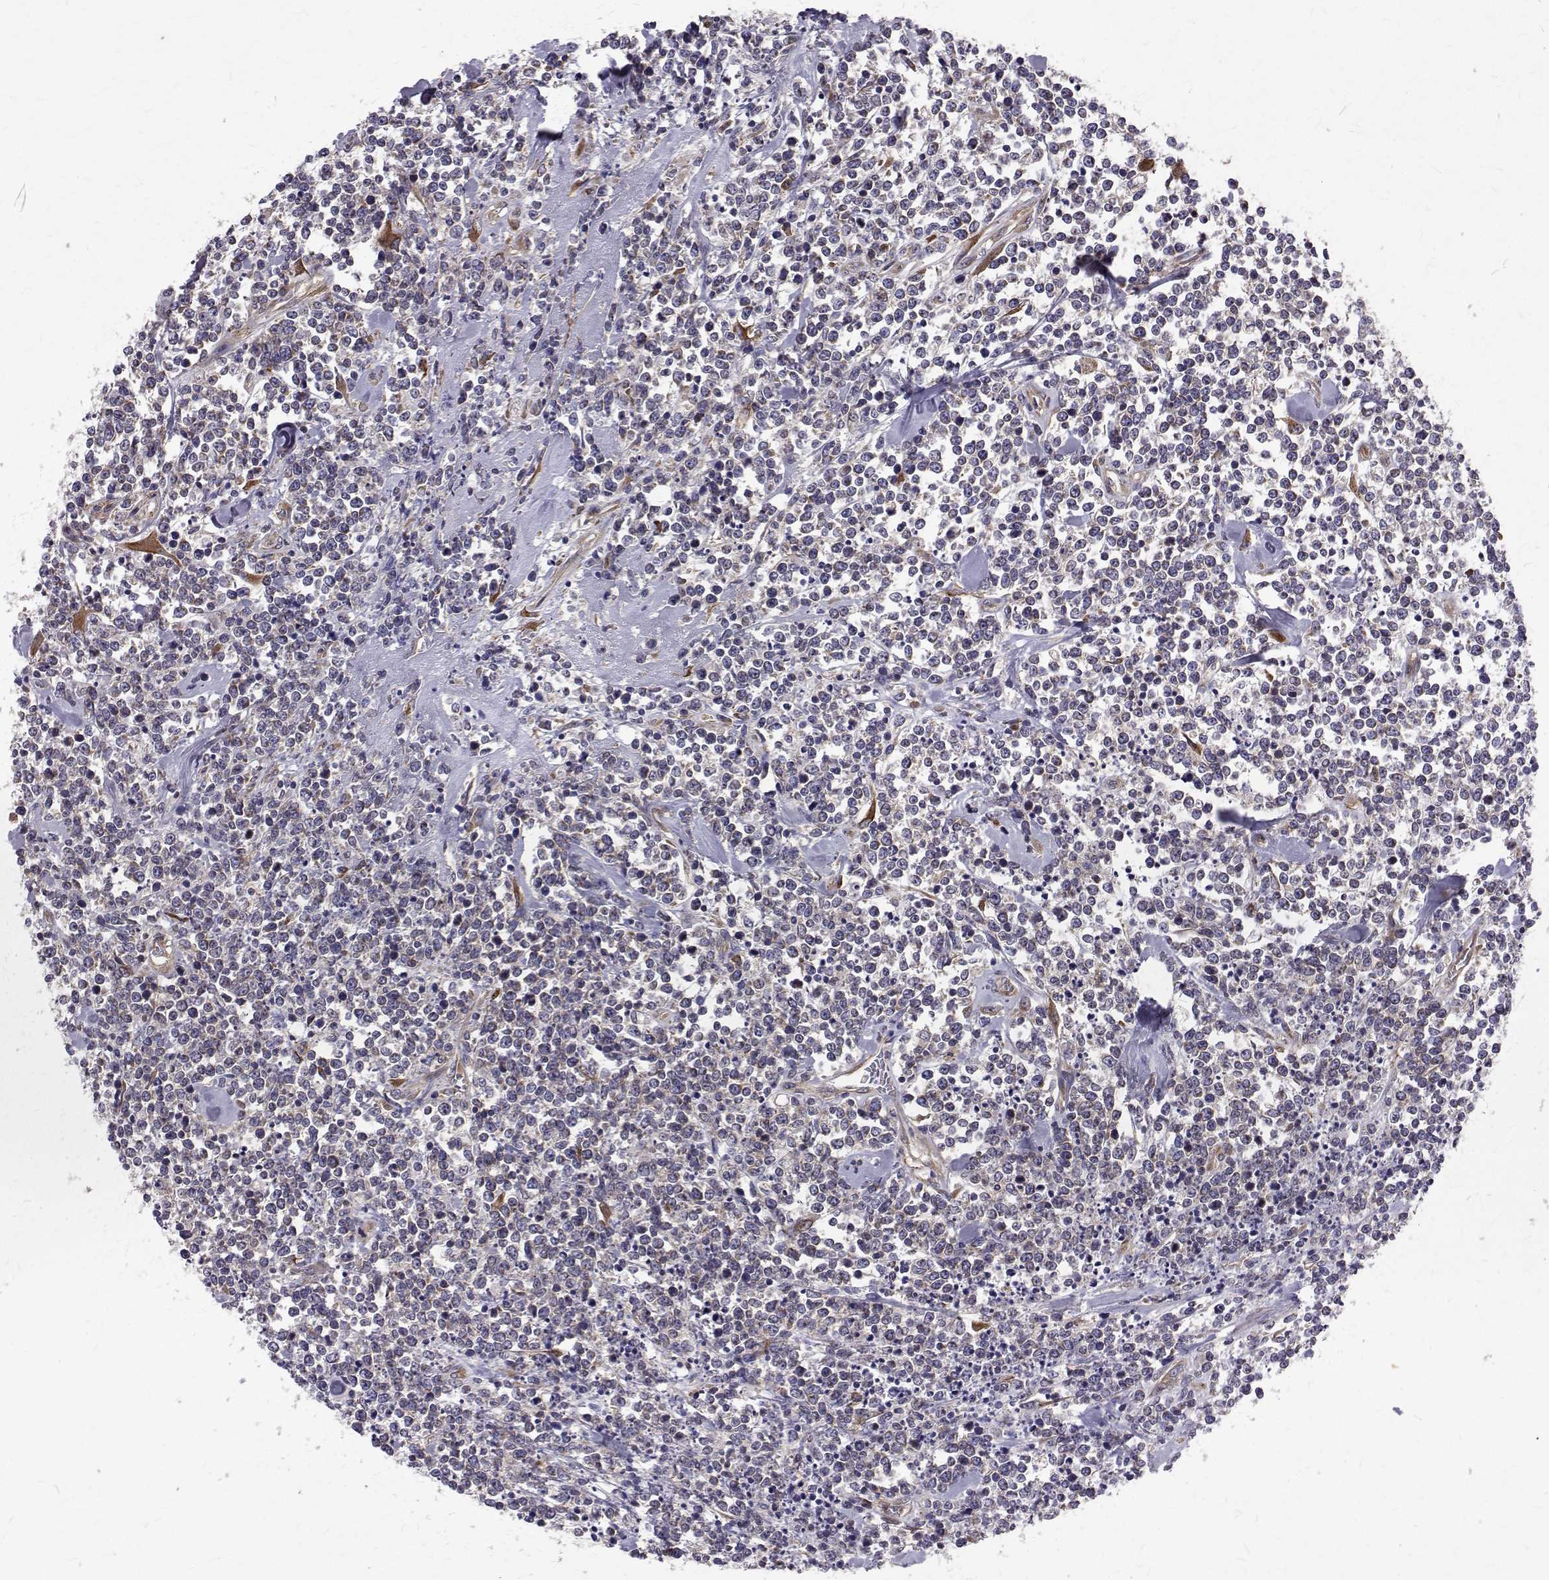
{"staining": {"intensity": "negative", "quantity": "none", "location": "none"}, "tissue": "lymphoma", "cell_type": "Tumor cells", "image_type": "cancer", "snomed": [{"axis": "morphology", "description": "Malignant lymphoma, non-Hodgkin's type, High grade"}, {"axis": "topography", "description": "Colon"}], "caption": "High power microscopy photomicrograph of an IHC histopathology image of malignant lymphoma, non-Hodgkin's type (high-grade), revealing no significant positivity in tumor cells.", "gene": "ARFGAP1", "patient": {"sex": "male", "age": 82}}